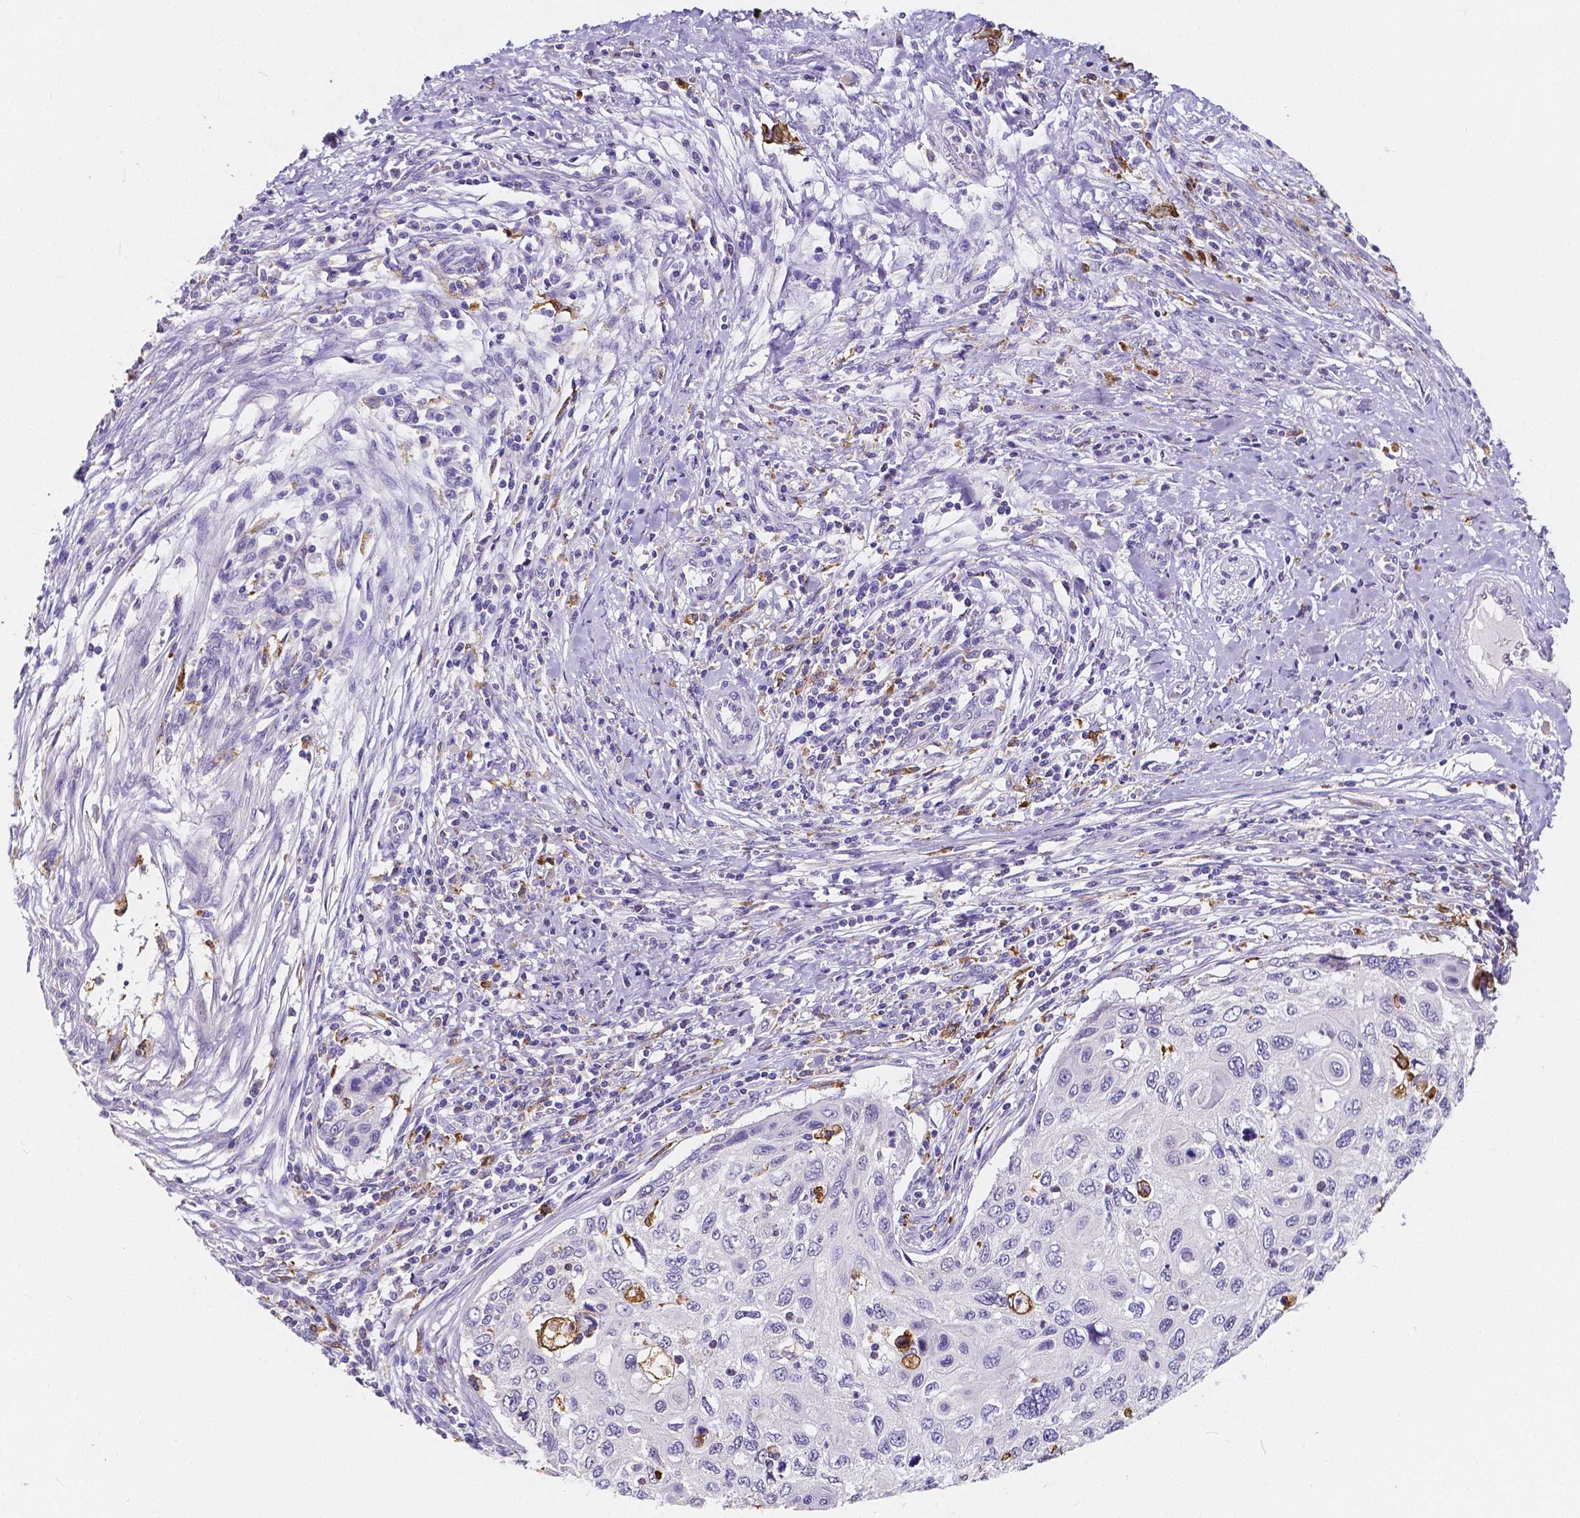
{"staining": {"intensity": "negative", "quantity": "none", "location": "none"}, "tissue": "cervical cancer", "cell_type": "Tumor cells", "image_type": "cancer", "snomed": [{"axis": "morphology", "description": "Squamous cell carcinoma, NOS"}, {"axis": "topography", "description": "Cervix"}], "caption": "Immunohistochemistry image of neoplastic tissue: human cervical cancer (squamous cell carcinoma) stained with DAB (3,3'-diaminobenzidine) exhibits no significant protein positivity in tumor cells.", "gene": "ACP5", "patient": {"sex": "female", "age": 70}}